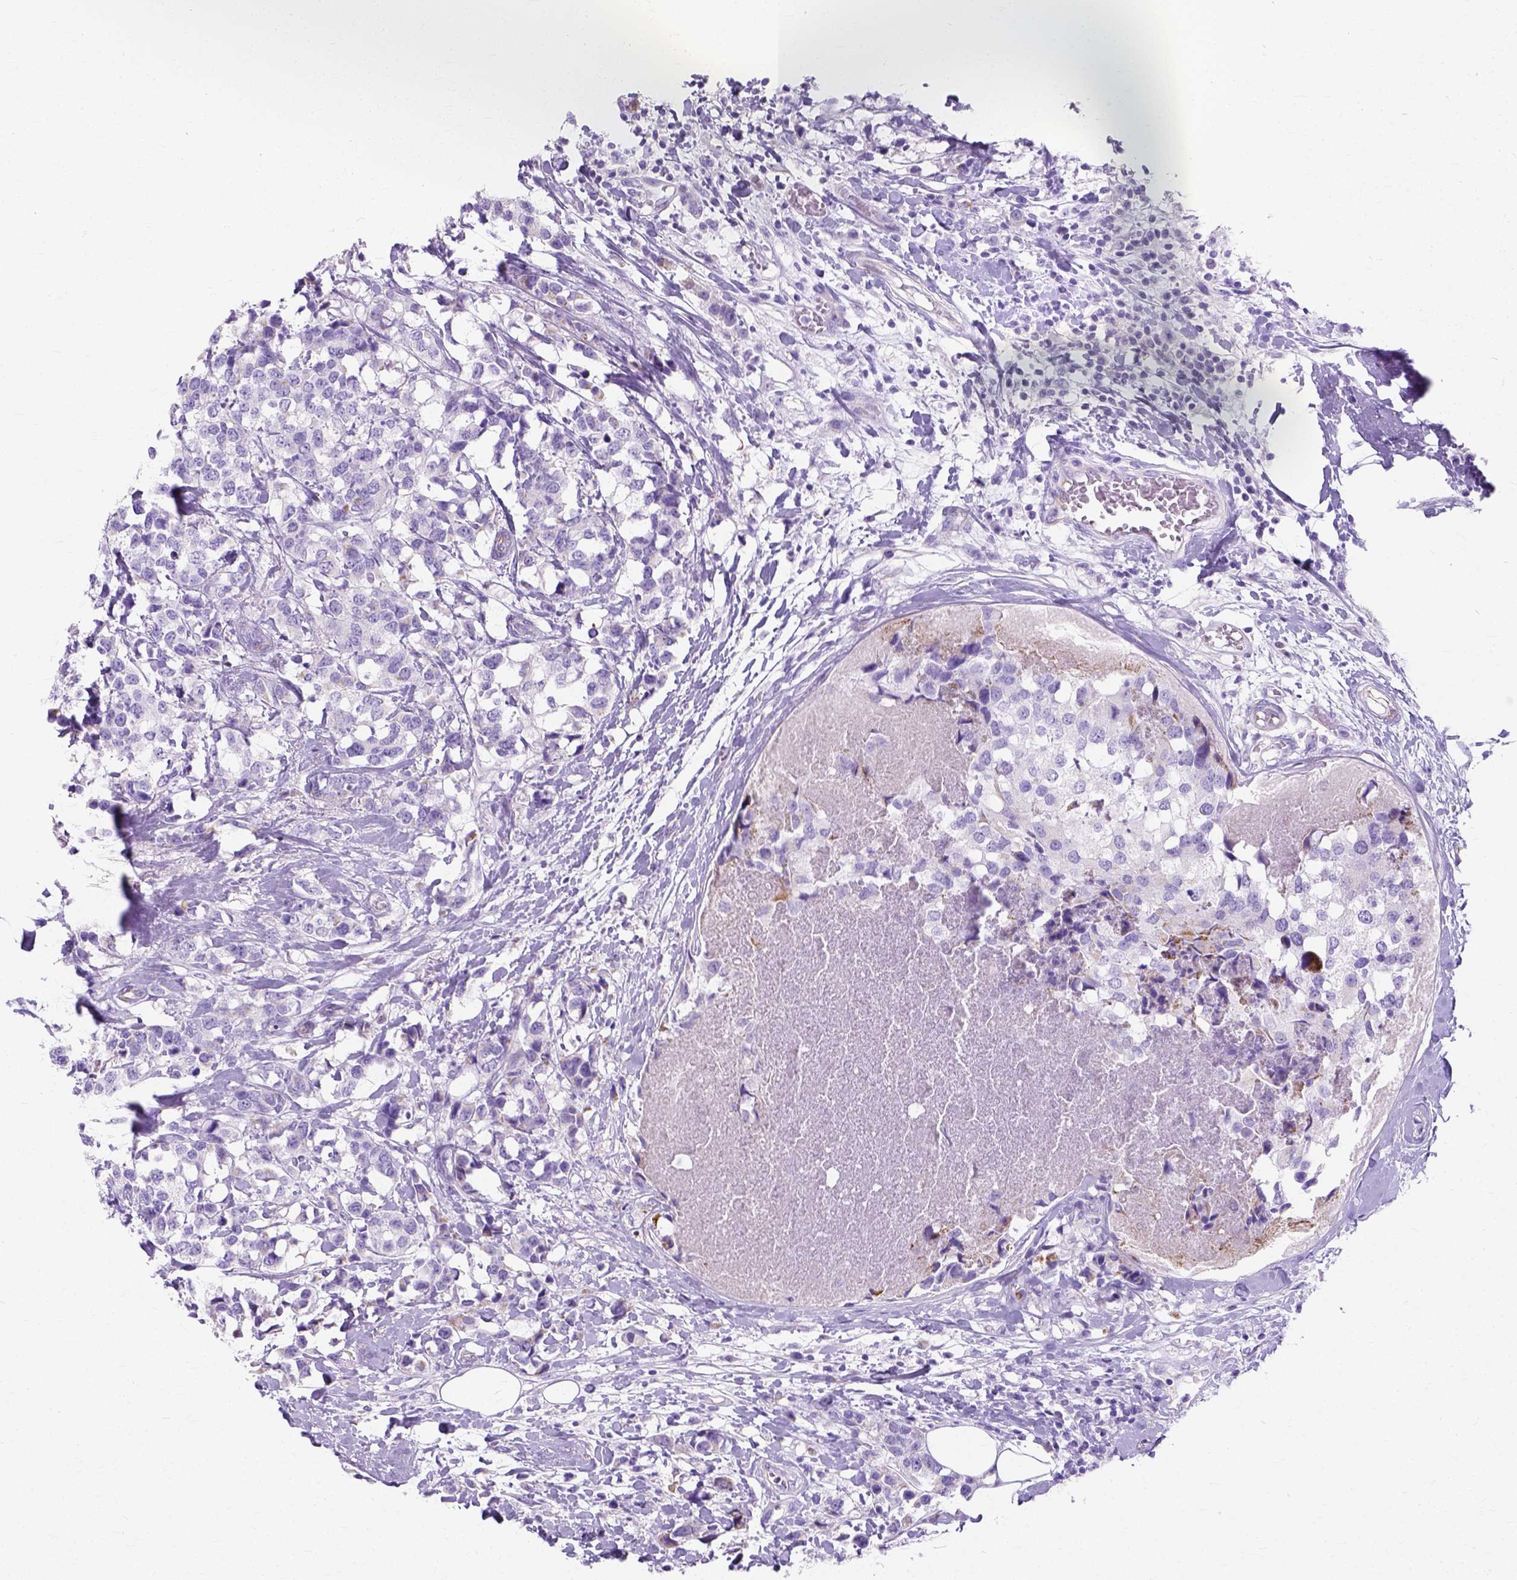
{"staining": {"intensity": "negative", "quantity": "none", "location": "none"}, "tissue": "breast cancer", "cell_type": "Tumor cells", "image_type": "cancer", "snomed": [{"axis": "morphology", "description": "Lobular carcinoma"}, {"axis": "topography", "description": "Breast"}], "caption": "DAB (3,3'-diaminobenzidine) immunohistochemical staining of human breast cancer (lobular carcinoma) exhibits no significant positivity in tumor cells.", "gene": "MYH15", "patient": {"sex": "female", "age": 59}}